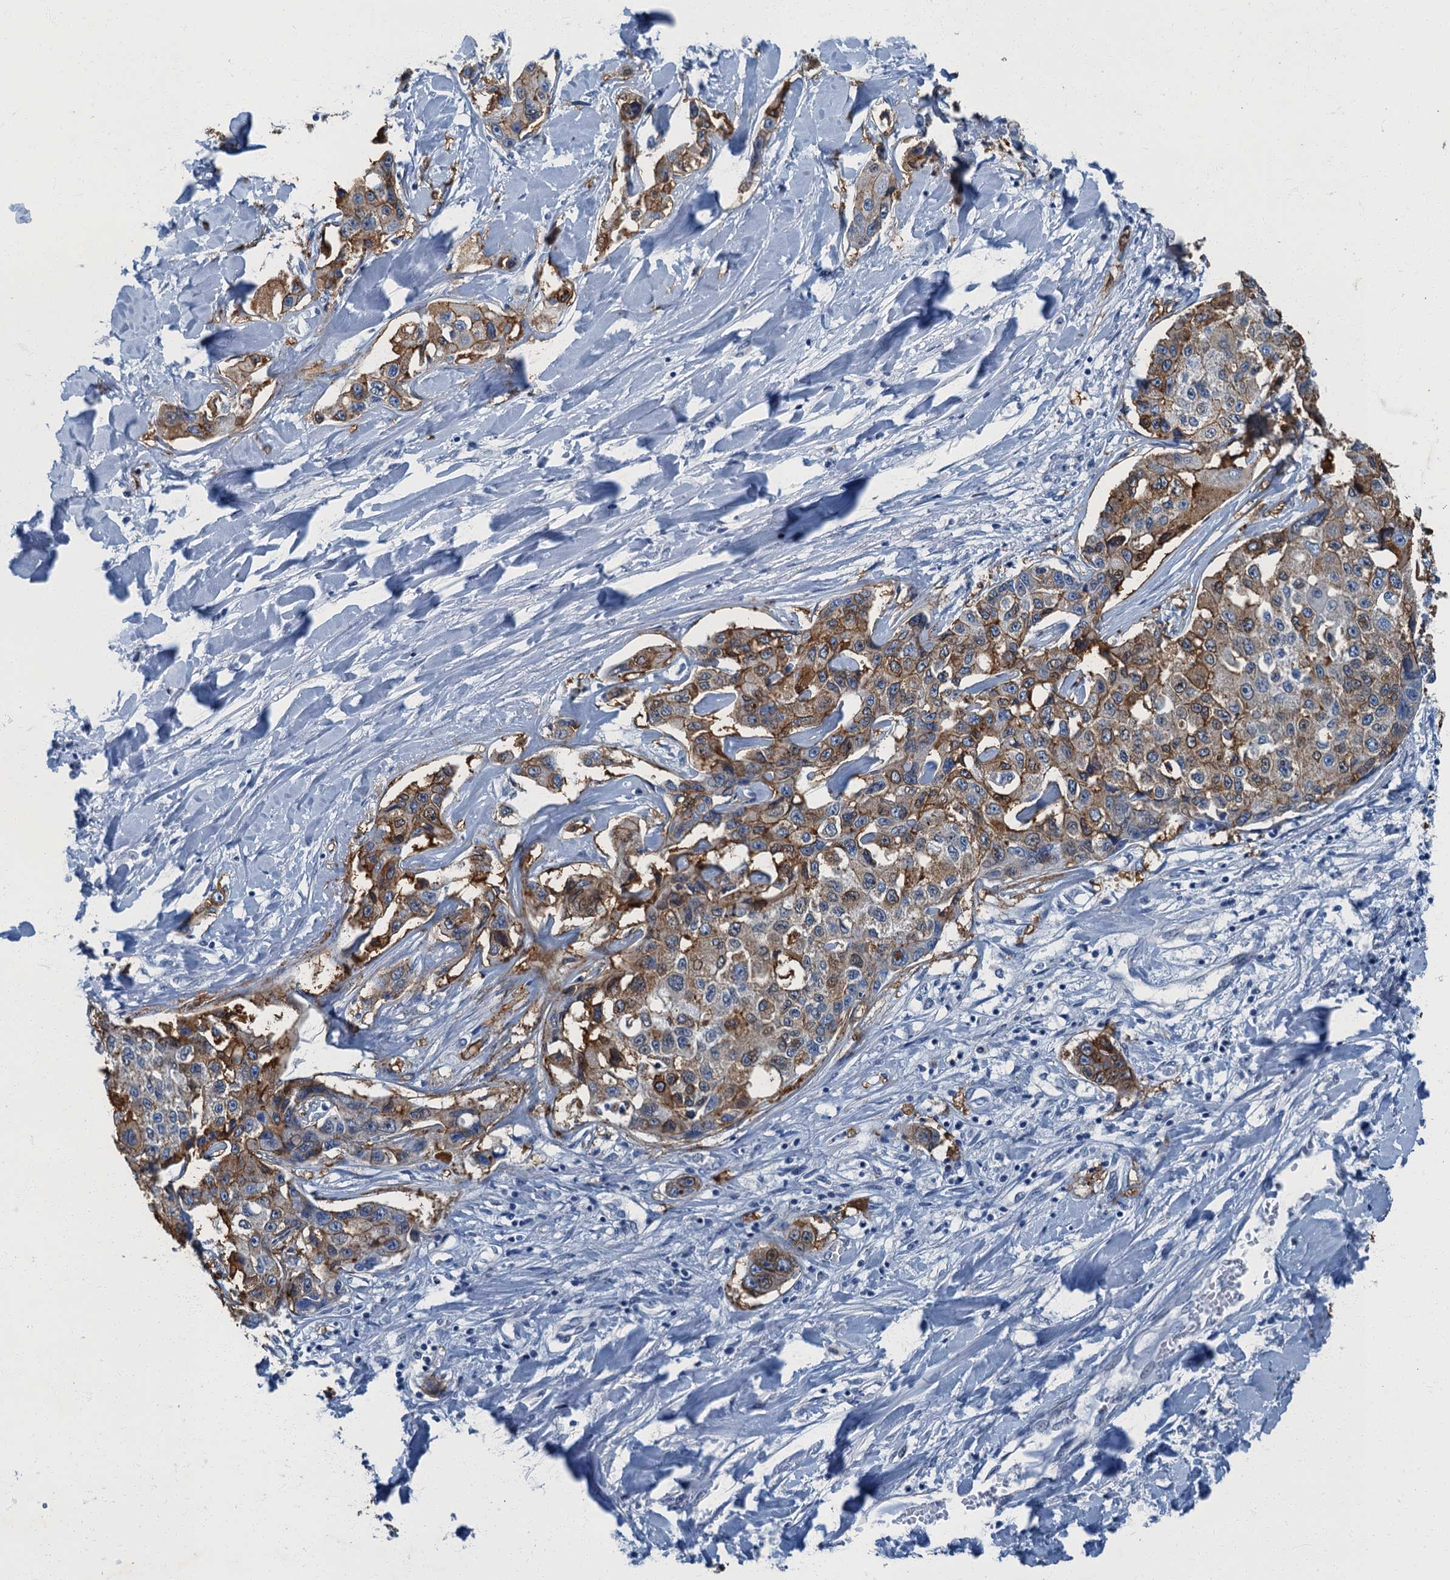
{"staining": {"intensity": "moderate", "quantity": ">75%", "location": "cytoplasmic/membranous"}, "tissue": "liver cancer", "cell_type": "Tumor cells", "image_type": "cancer", "snomed": [{"axis": "morphology", "description": "Cholangiocarcinoma"}, {"axis": "topography", "description": "Liver"}], "caption": "Immunohistochemical staining of human cholangiocarcinoma (liver) shows medium levels of moderate cytoplasmic/membranous protein positivity in about >75% of tumor cells.", "gene": "GADL1", "patient": {"sex": "male", "age": 59}}